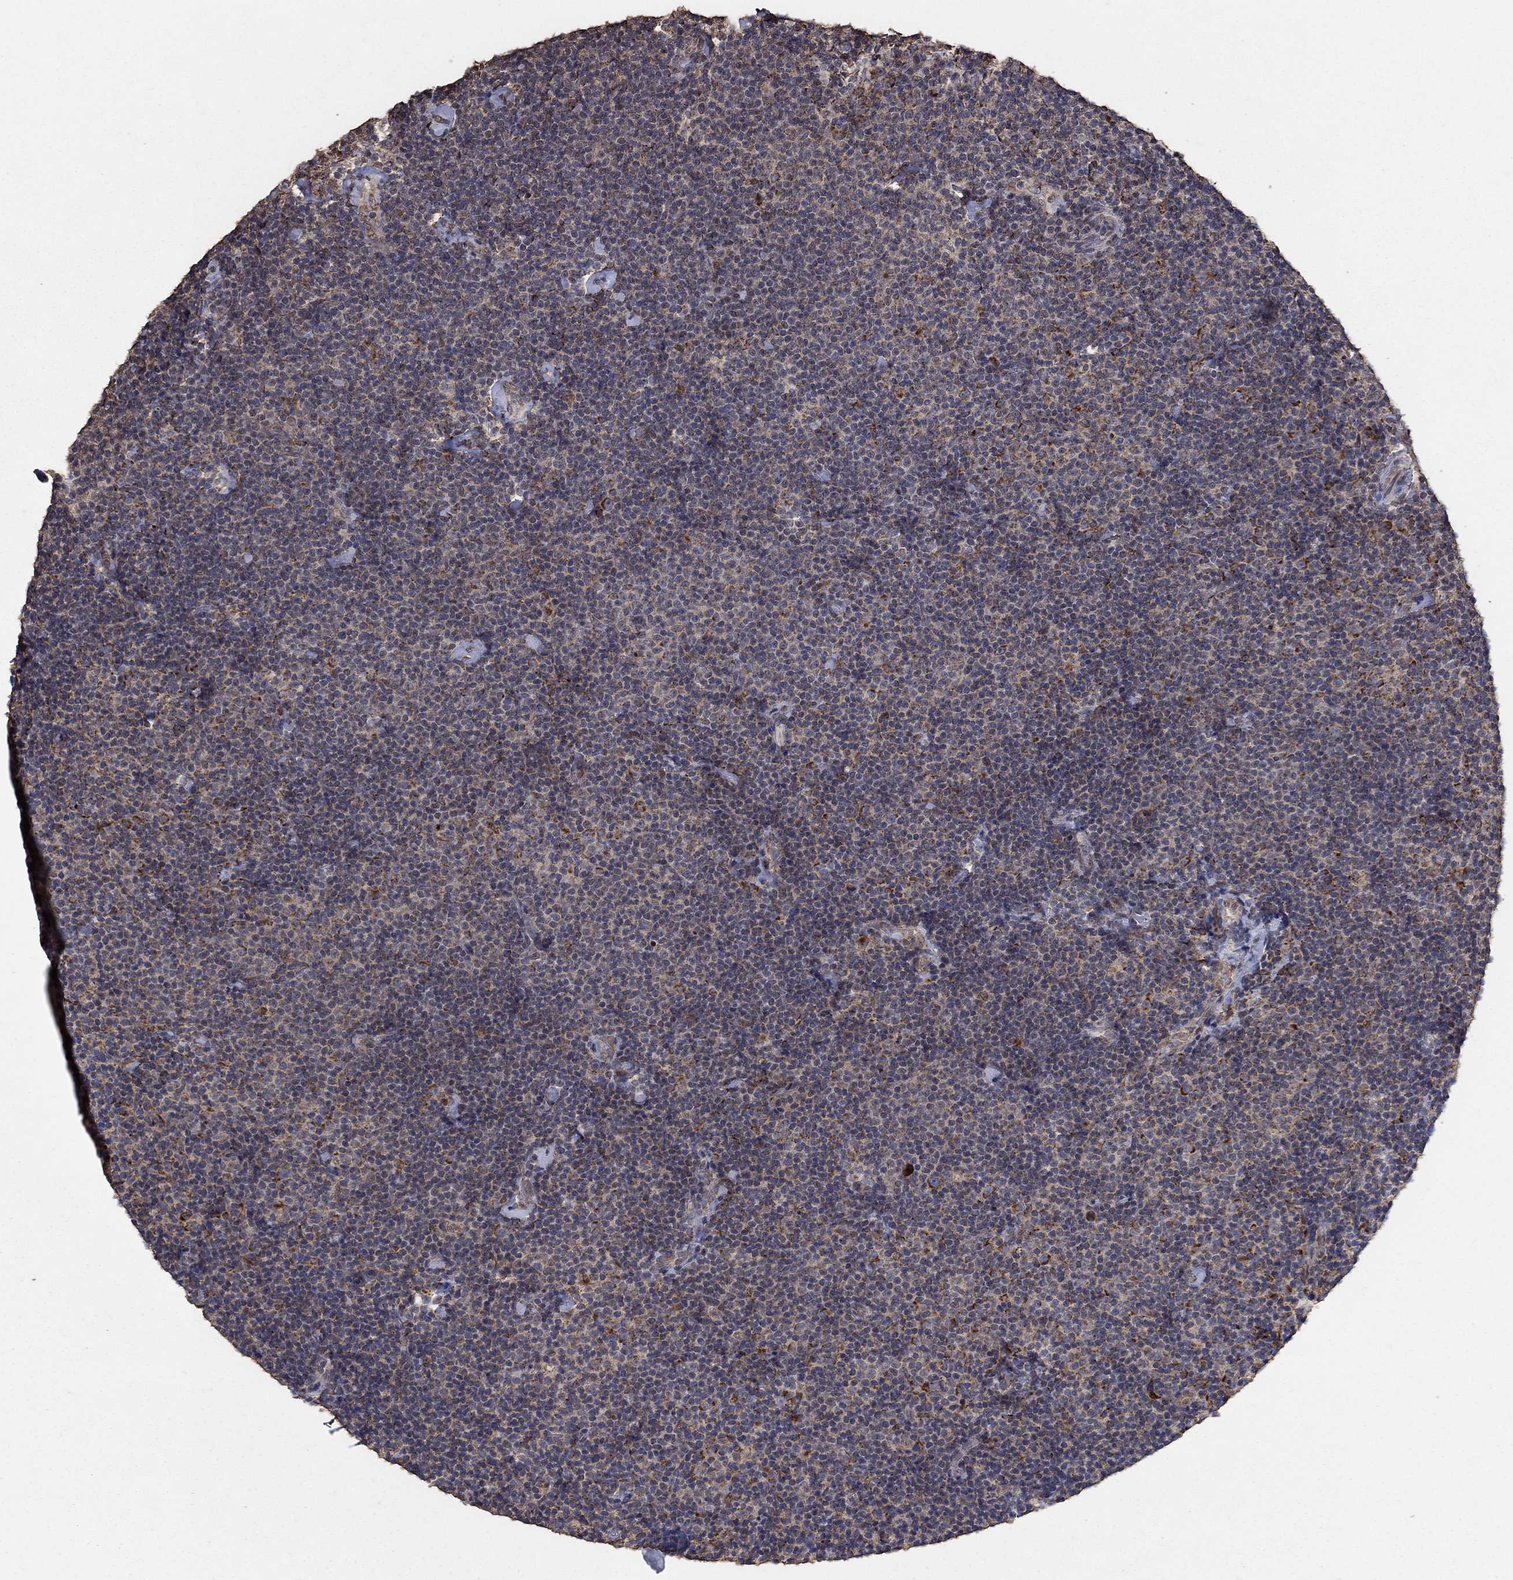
{"staining": {"intensity": "weak", "quantity": ">75%", "location": "cytoplasmic/membranous"}, "tissue": "lymphoma", "cell_type": "Tumor cells", "image_type": "cancer", "snomed": [{"axis": "morphology", "description": "Malignant lymphoma, non-Hodgkin's type, Low grade"}, {"axis": "topography", "description": "Lymph node"}], "caption": "Immunohistochemical staining of lymphoma reveals low levels of weak cytoplasmic/membranous positivity in approximately >75% of tumor cells.", "gene": "MRPS24", "patient": {"sex": "male", "age": 81}}